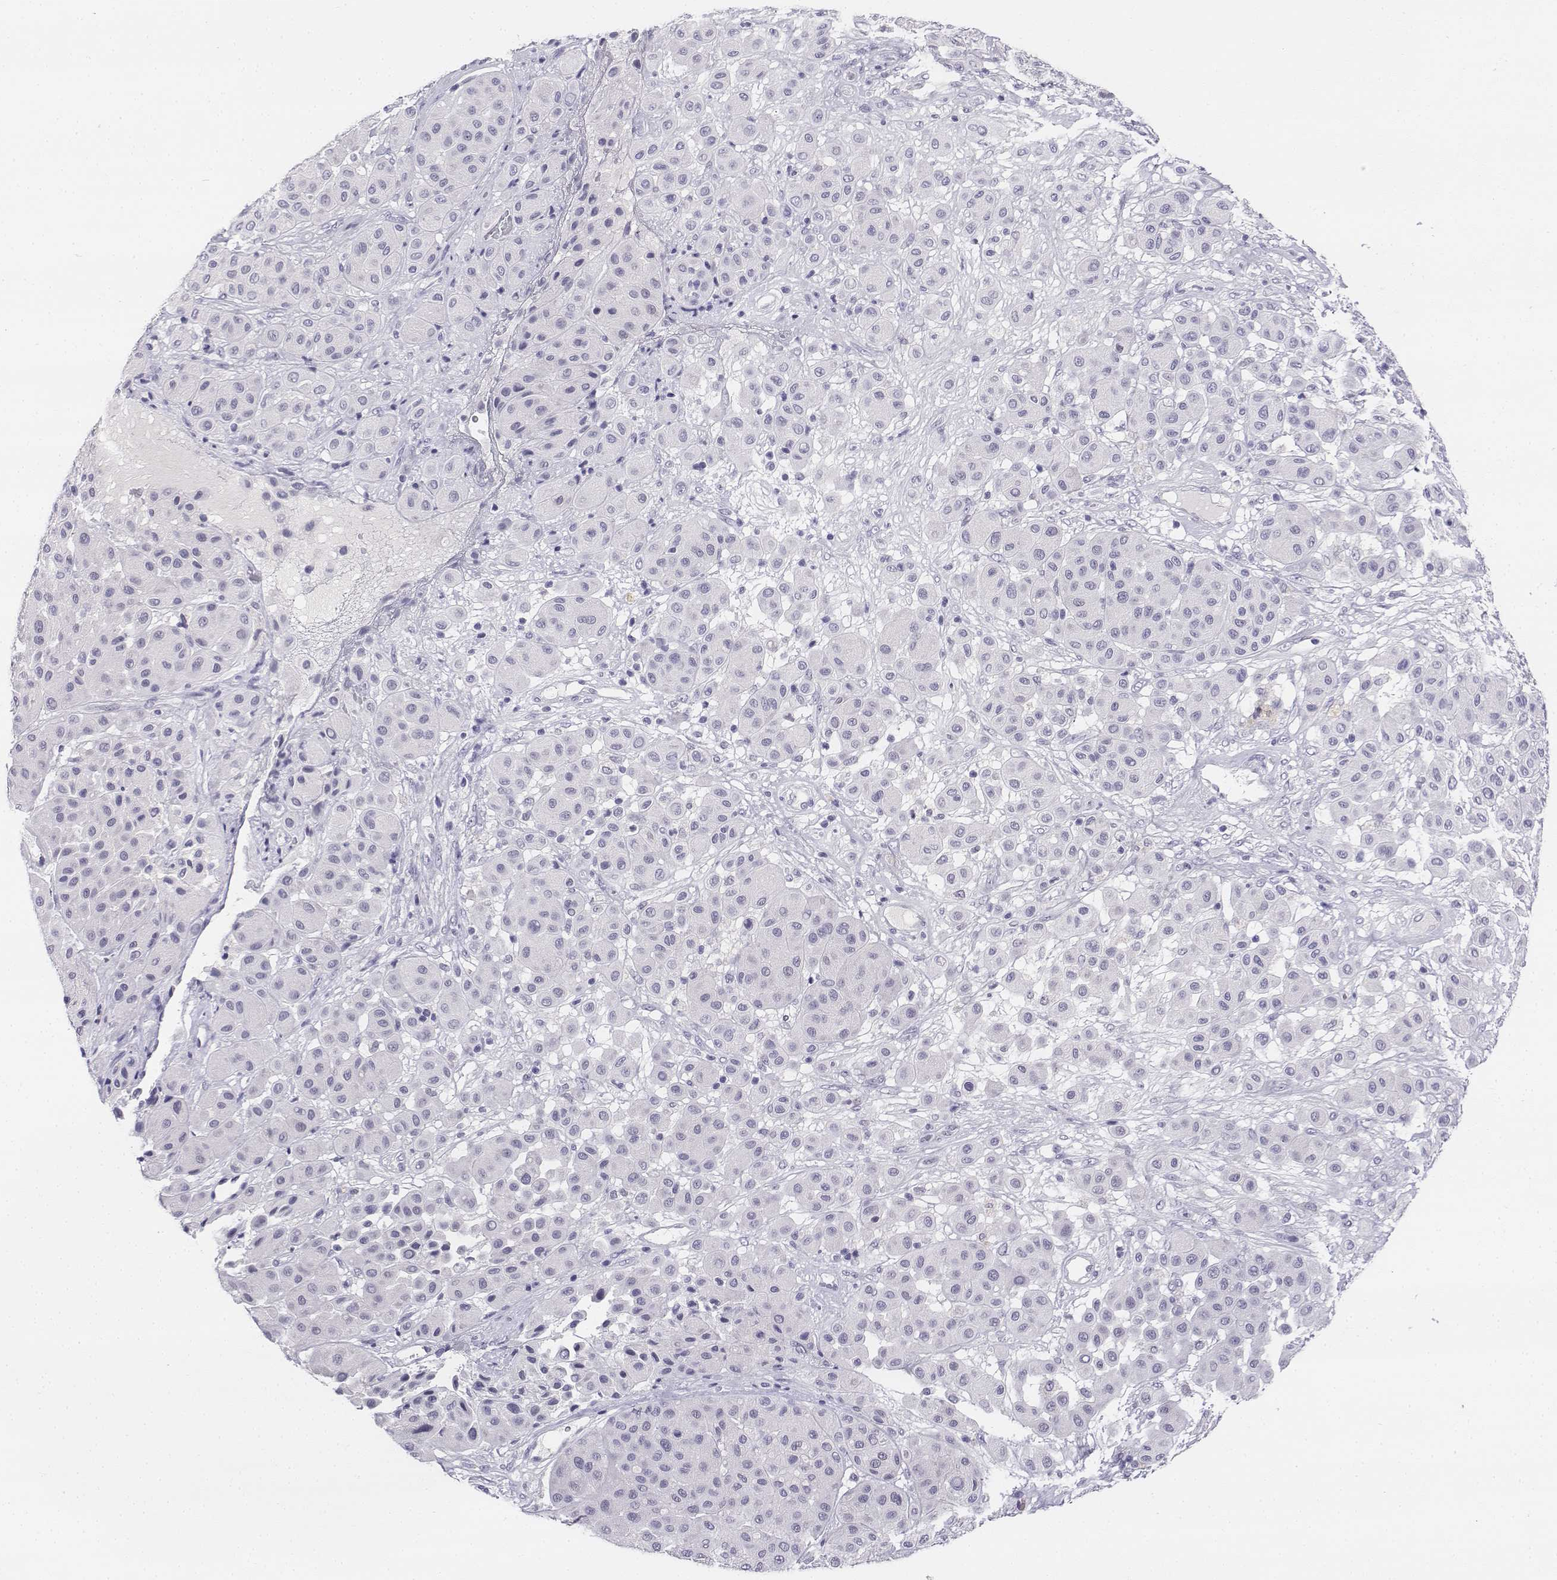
{"staining": {"intensity": "negative", "quantity": "none", "location": "none"}, "tissue": "melanoma", "cell_type": "Tumor cells", "image_type": "cancer", "snomed": [{"axis": "morphology", "description": "Malignant melanoma, Metastatic site"}, {"axis": "topography", "description": "Smooth muscle"}], "caption": "Immunohistochemistry of human melanoma displays no staining in tumor cells.", "gene": "UCN2", "patient": {"sex": "male", "age": 41}}